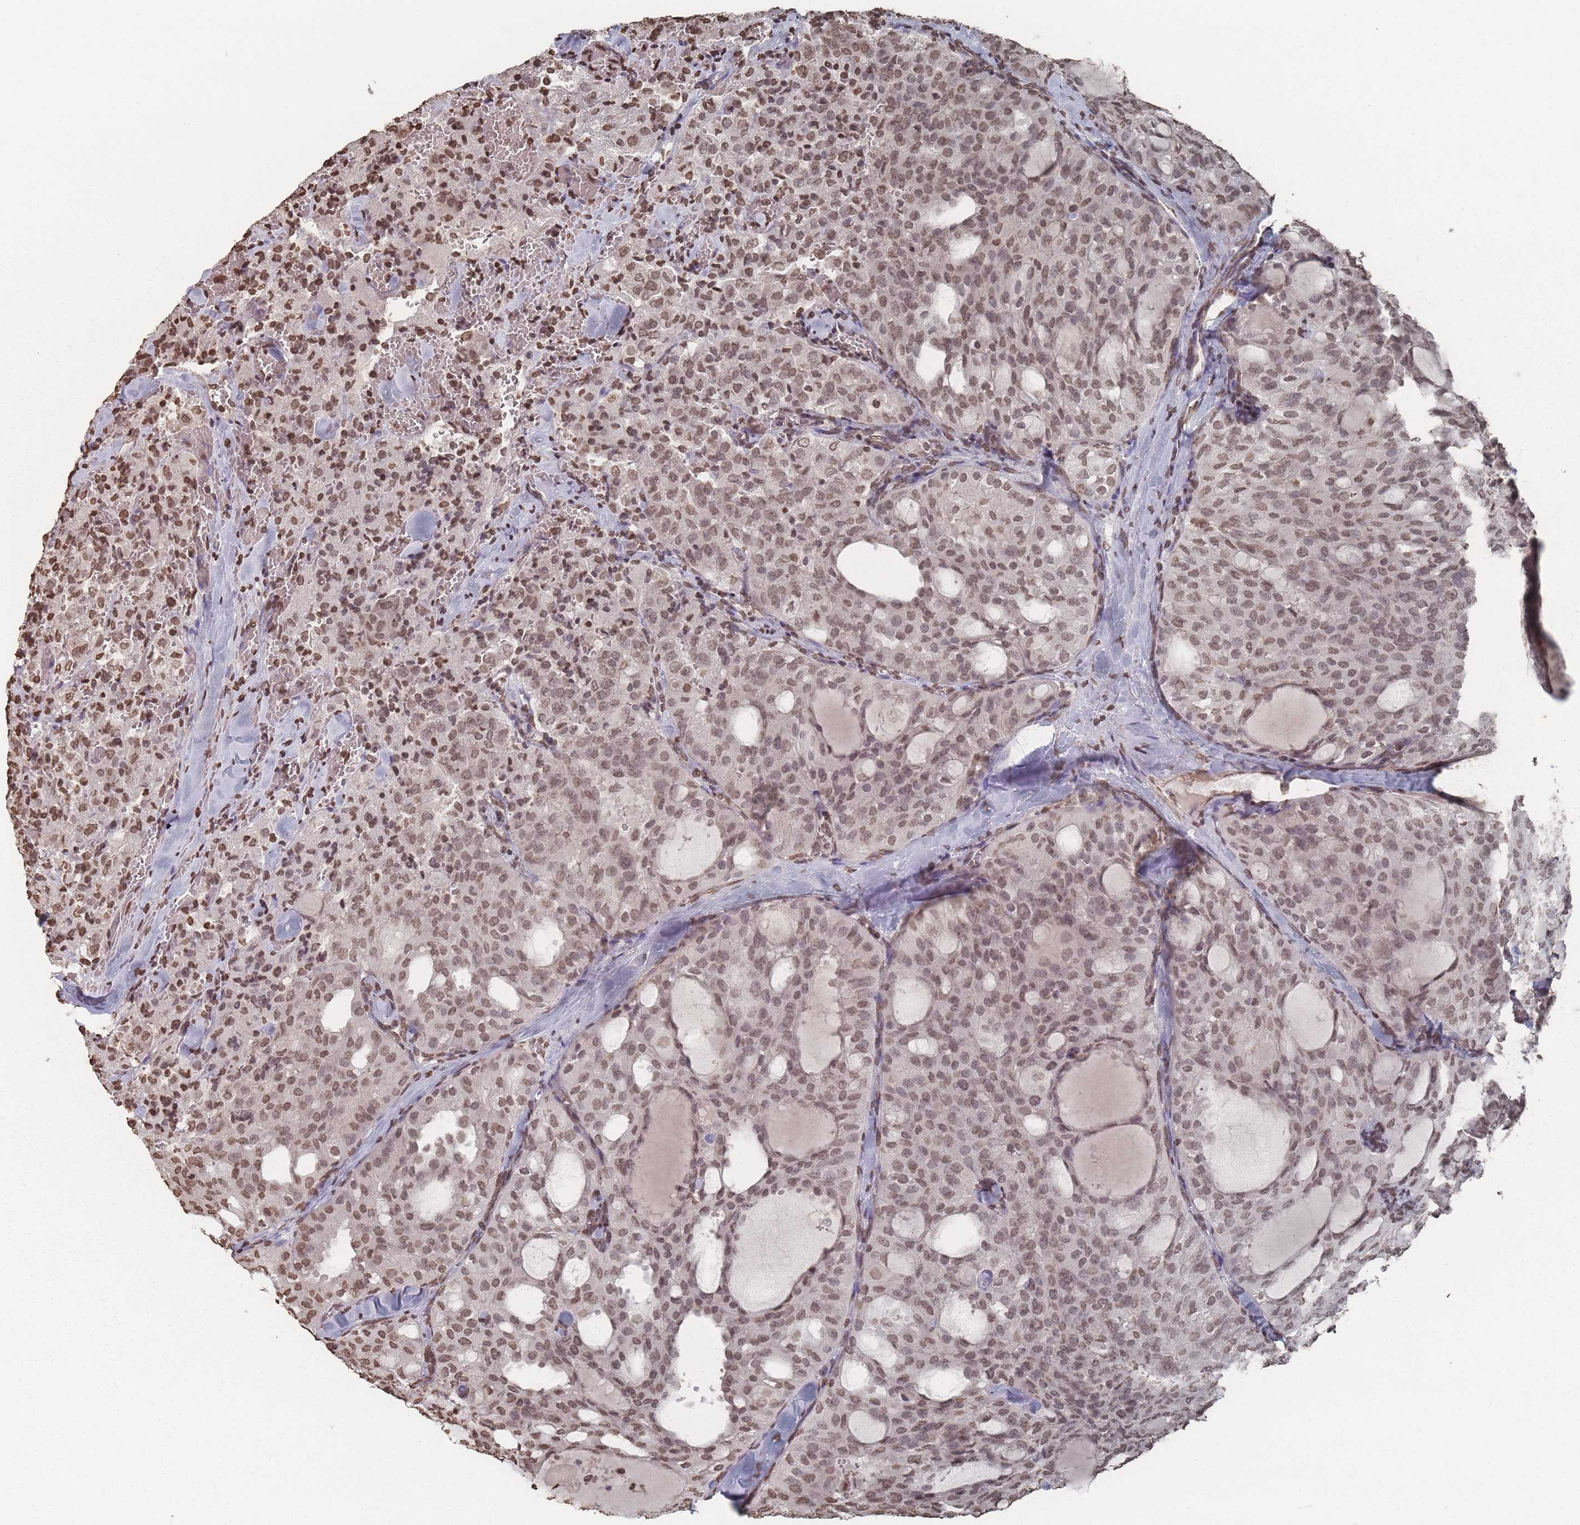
{"staining": {"intensity": "moderate", "quantity": ">75%", "location": "nuclear"}, "tissue": "thyroid cancer", "cell_type": "Tumor cells", "image_type": "cancer", "snomed": [{"axis": "morphology", "description": "Follicular adenoma carcinoma, NOS"}, {"axis": "topography", "description": "Thyroid gland"}], "caption": "DAB immunohistochemical staining of thyroid cancer (follicular adenoma carcinoma) shows moderate nuclear protein positivity in about >75% of tumor cells. (Stains: DAB in brown, nuclei in blue, Microscopy: brightfield microscopy at high magnification).", "gene": "PLEKHG5", "patient": {"sex": "male", "age": 75}}